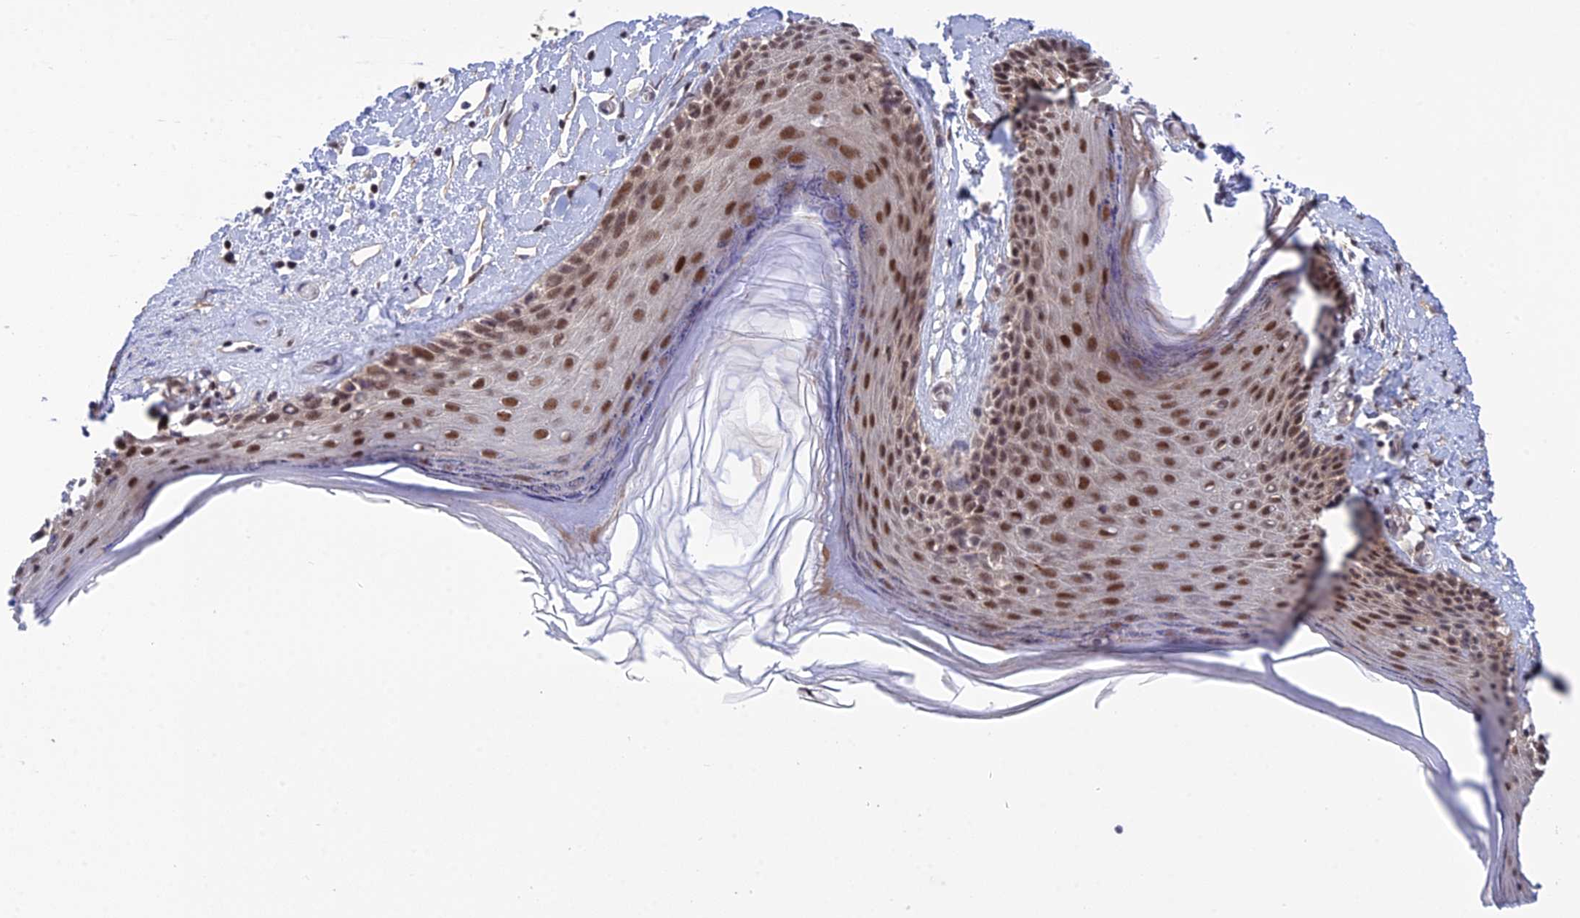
{"staining": {"intensity": "moderate", "quantity": ">75%", "location": "nuclear"}, "tissue": "skin", "cell_type": "Epidermal cells", "image_type": "normal", "snomed": [{"axis": "morphology", "description": "Normal tissue, NOS"}, {"axis": "topography", "description": "Adipose tissue"}, {"axis": "topography", "description": "Vascular tissue"}, {"axis": "topography", "description": "Vulva"}, {"axis": "topography", "description": "Peripheral nerve tissue"}], "caption": "Immunohistochemical staining of unremarkable skin displays >75% levels of moderate nuclear protein positivity in approximately >75% of epidermal cells.", "gene": "TCEA1", "patient": {"sex": "female", "age": 86}}